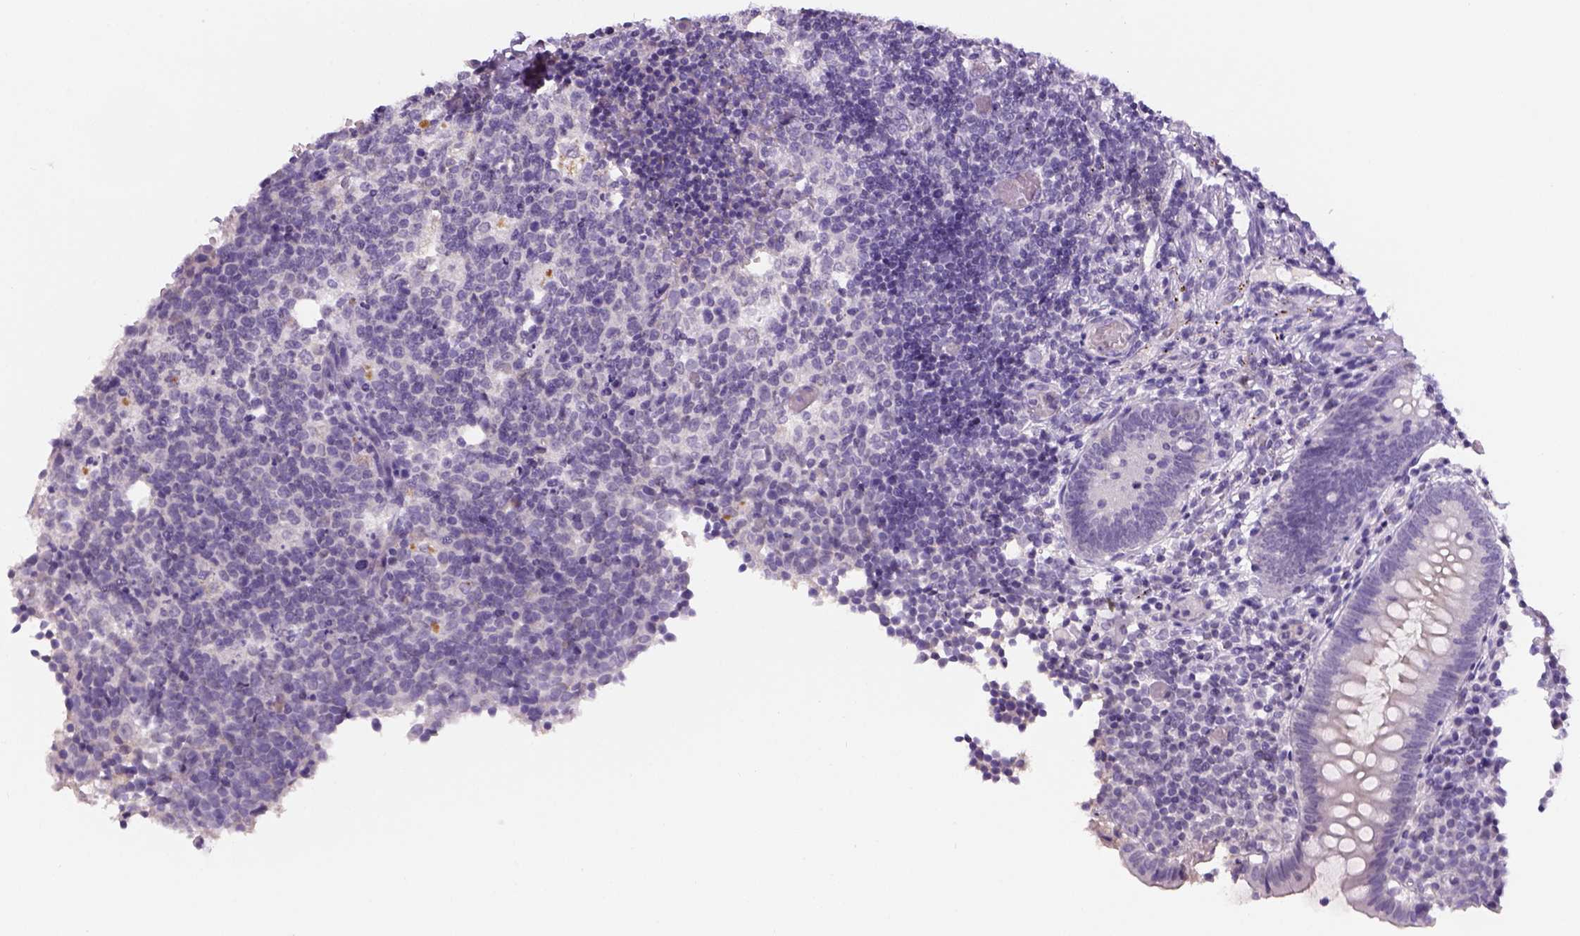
{"staining": {"intensity": "negative", "quantity": "none", "location": "none"}, "tissue": "appendix", "cell_type": "Glandular cells", "image_type": "normal", "snomed": [{"axis": "morphology", "description": "Normal tissue, NOS"}, {"axis": "topography", "description": "Appendix"}], "caption": "The photomicrograph demonstrates no staining of glandular cells in normal appendix.", "gene": "DBH", "patient": {"sex": "female", "age": 32}}